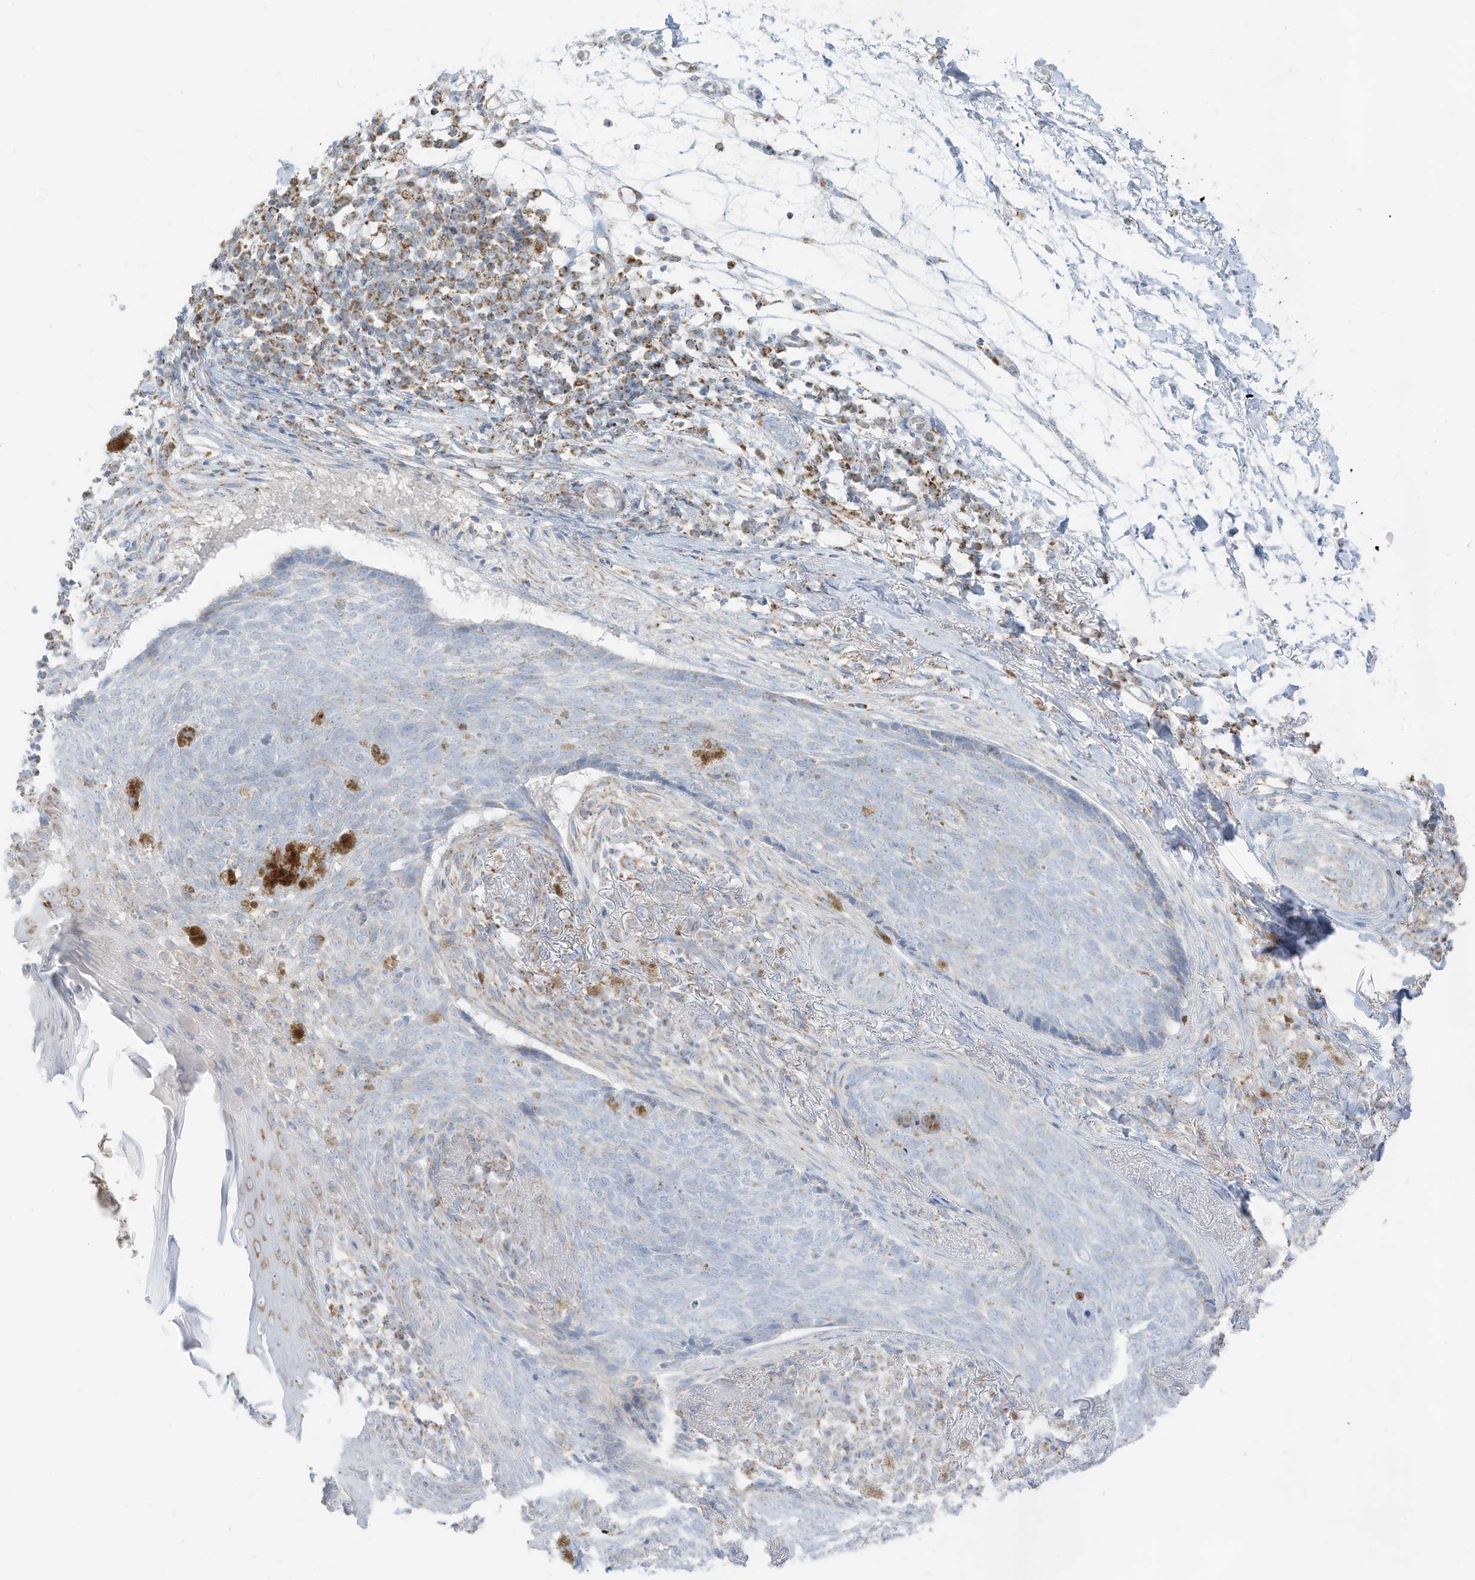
{"staining": {"intensity": "negative", "quantity": "none", "location": "none"}, "tissue": "skin cancer", "cell_type": "Tumor cells", "image_type": "cancer", "snomed": [{"axis": "morphology", "description": "Basal cell carcinoma"}, {"axis": "topography", "description": "Skin"}], "caption": "Human skin cancer stained for a protein using immunohistochemistry displays no positivity in tumor cells.", "gene": "ETHE1", "patient": {"sex": "male", "age": 85}}